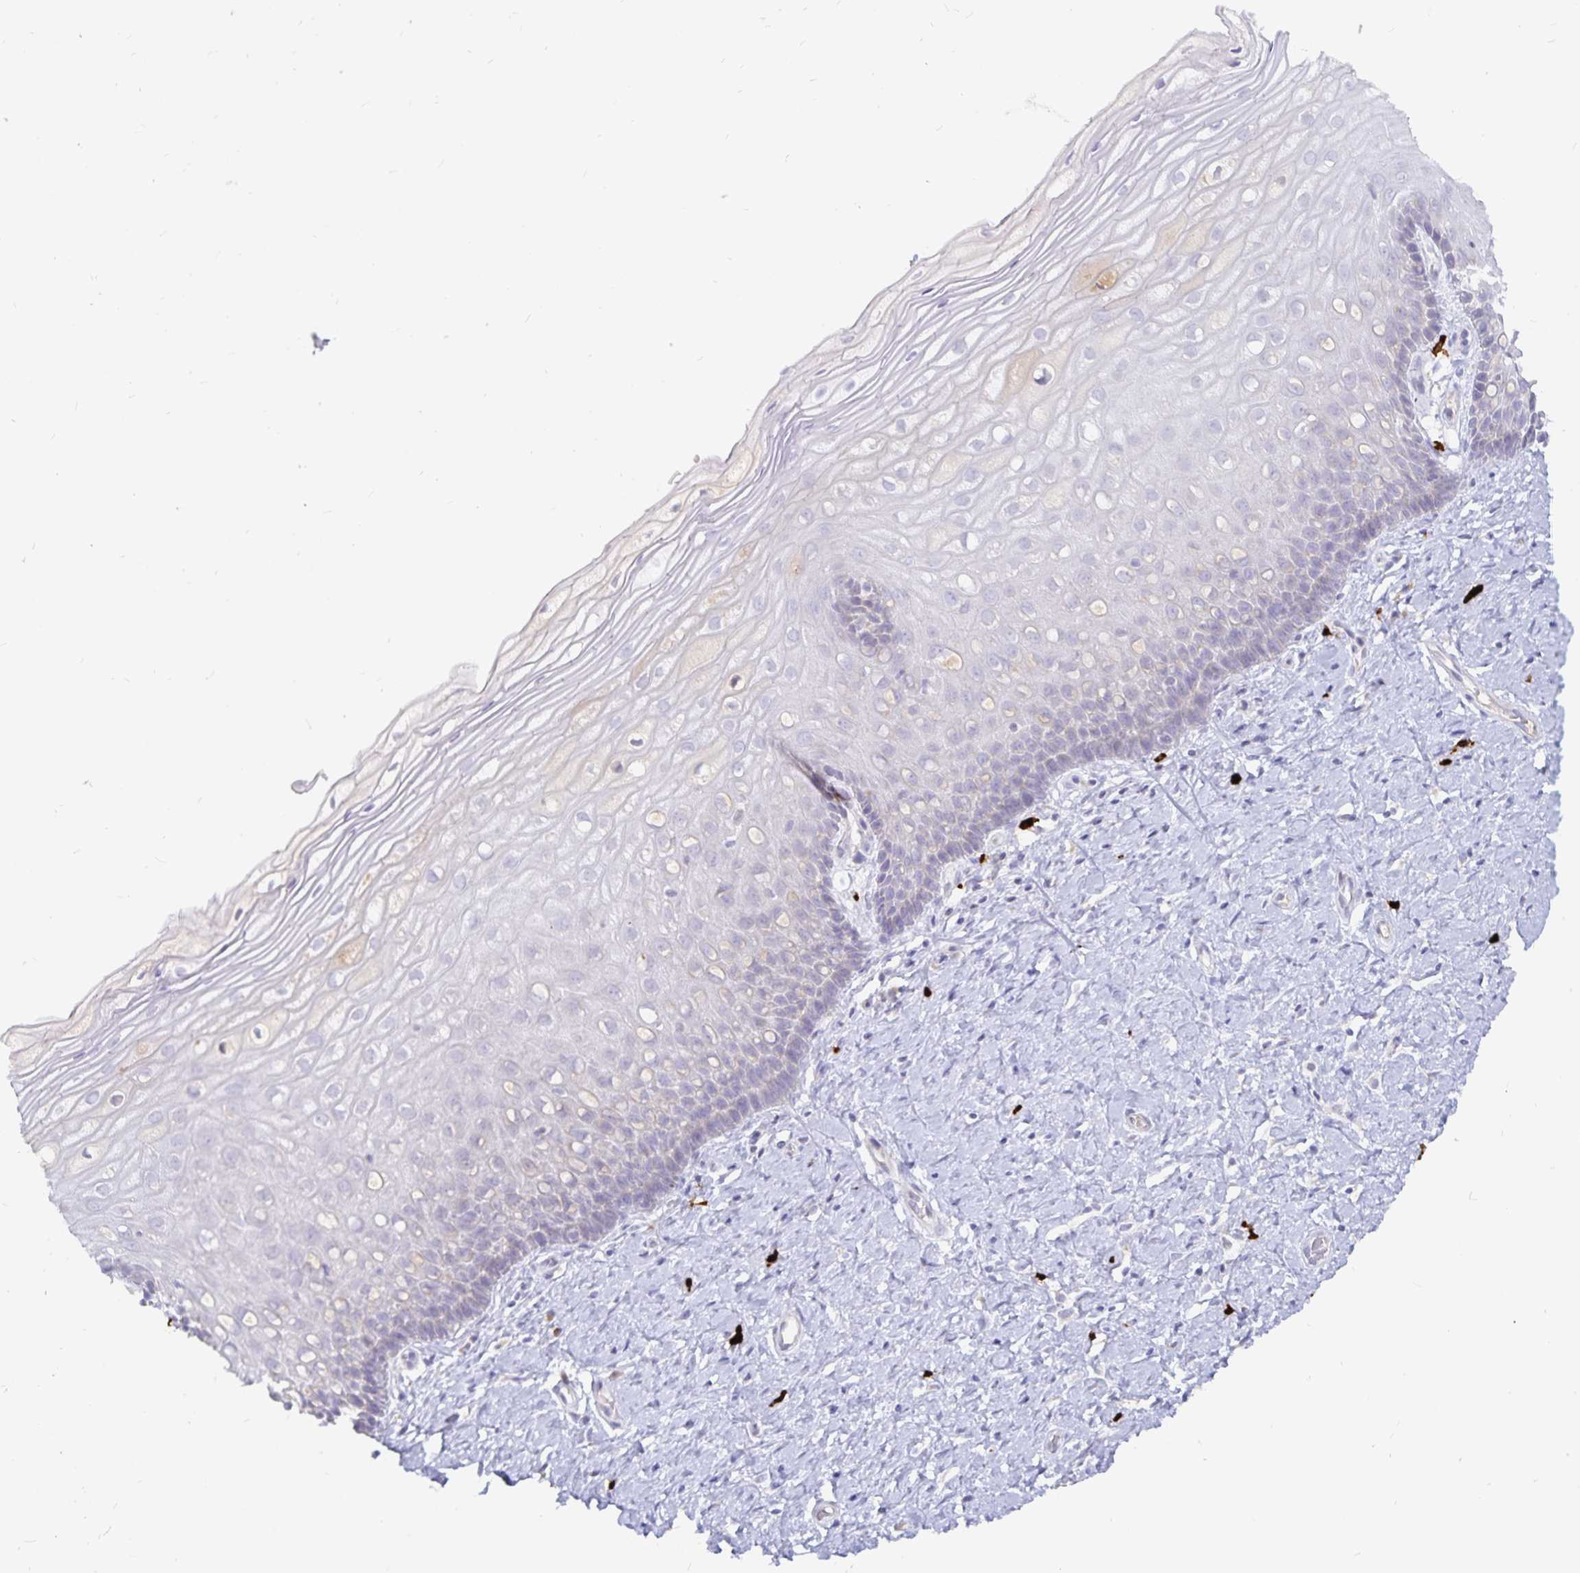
{"staining": {"intensity": "weak", "quantity": "25%-75%", "location": "cytoplasmic/membranous"}, "tissue": "cervix", "cell_type": "Glandular cells", "image_type": "normal", "snomed": [{"axis": "morphology", "description": "Normal tissue, NOS"}, {"axis": "topography", "description": "Cervix"}], "caption": "Protein staining reveals weak cytoplasmic/membranous positivity in about 25%-75% of glandular cells in normal cervix.", "gene": "PKHD1", "patient": {"sex": "female", "age": 37}}